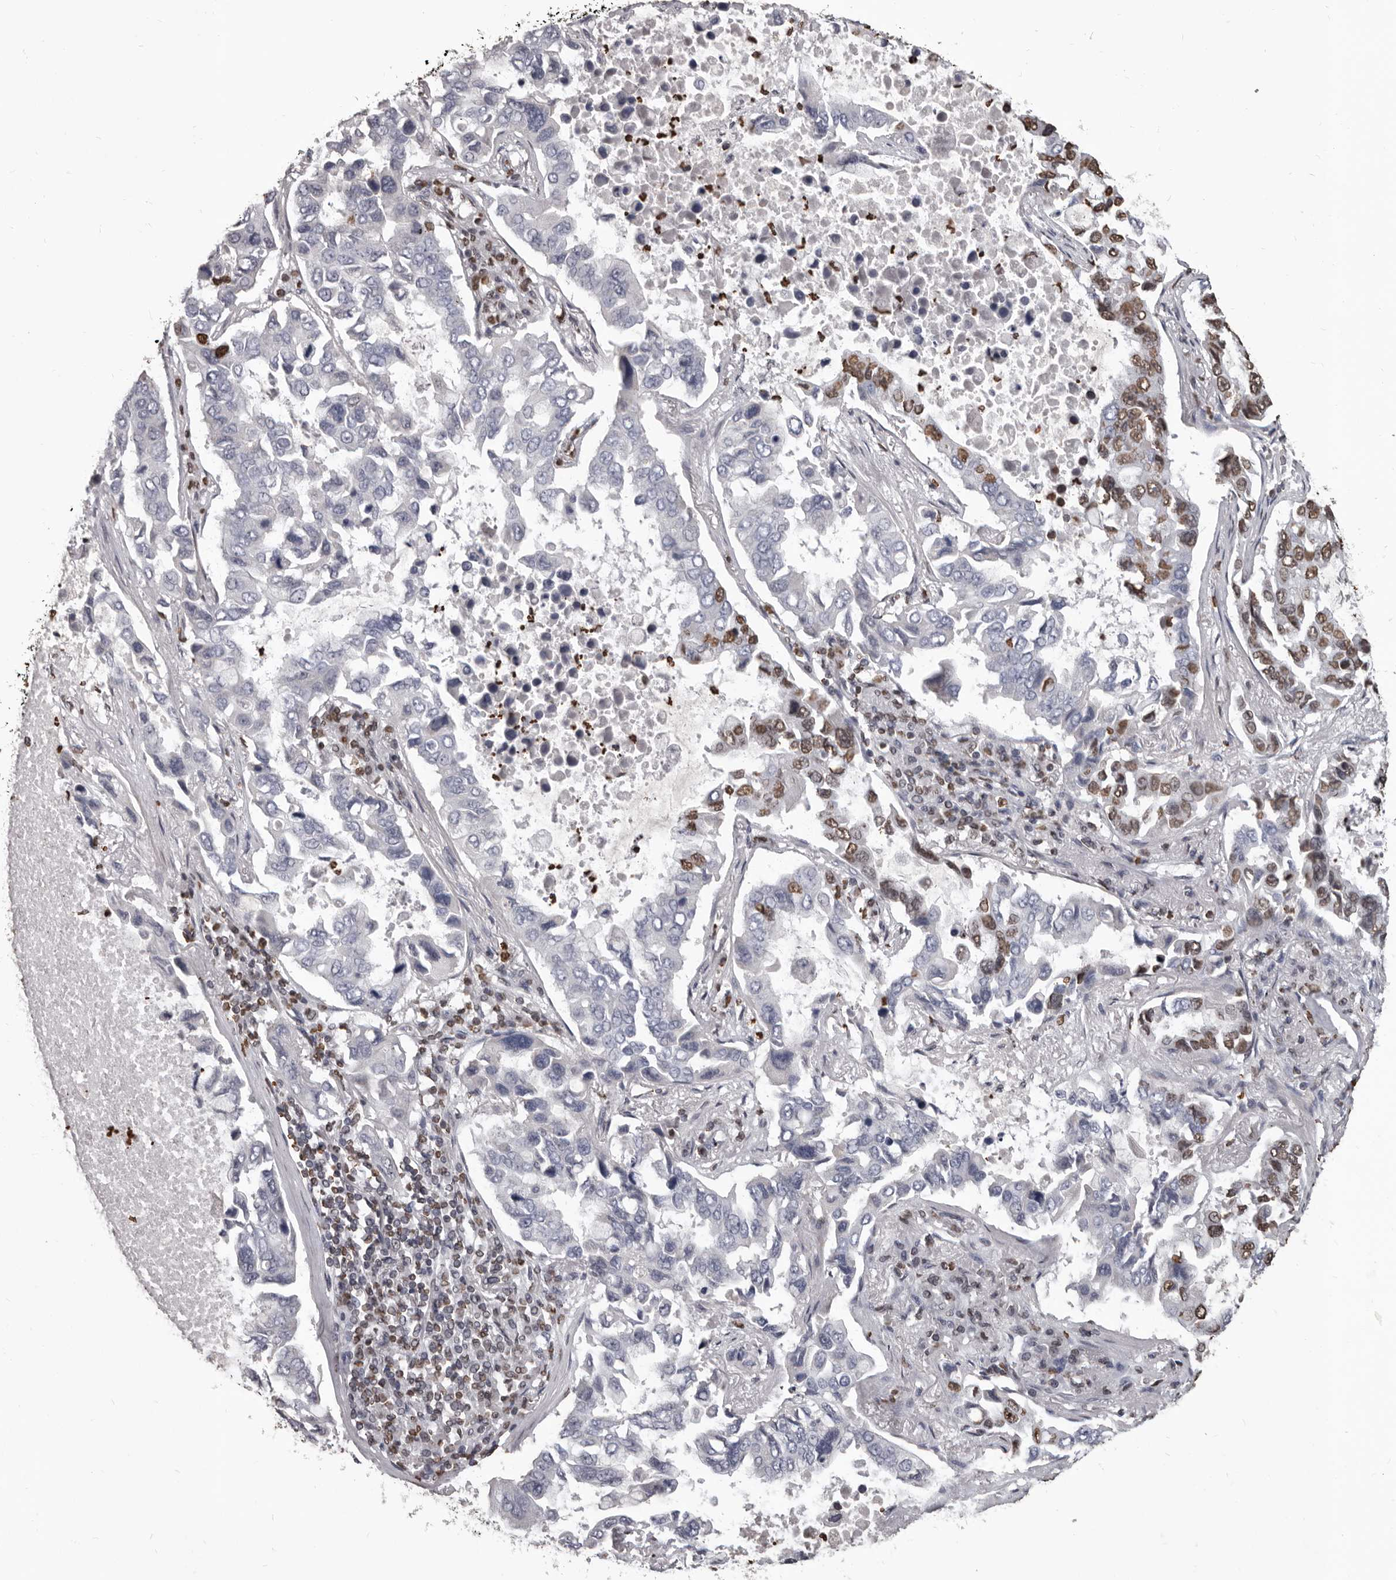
{"staining": {"intensity": "moderate", "quantity": "25%-75%", "location": "nuclear"}, "tissue": "lung cancer", "cell_type": "Tumor cells", "image_type": "cancer", "snomed": [{"axis": "morphology", "description": "Adenocarcinoma, NOS"}, {"axis": "topography", "description": "Lung"}], "caption": "Immunohistochemistry (IHC) micrograph of human lung cancer stained for a protein (brown), which shows medium levels of moderate nuclear positivity in approximately 25%-75% of tumor cells.", "gene": "AHR", "patient": {"sex": "male", "age": 64}}